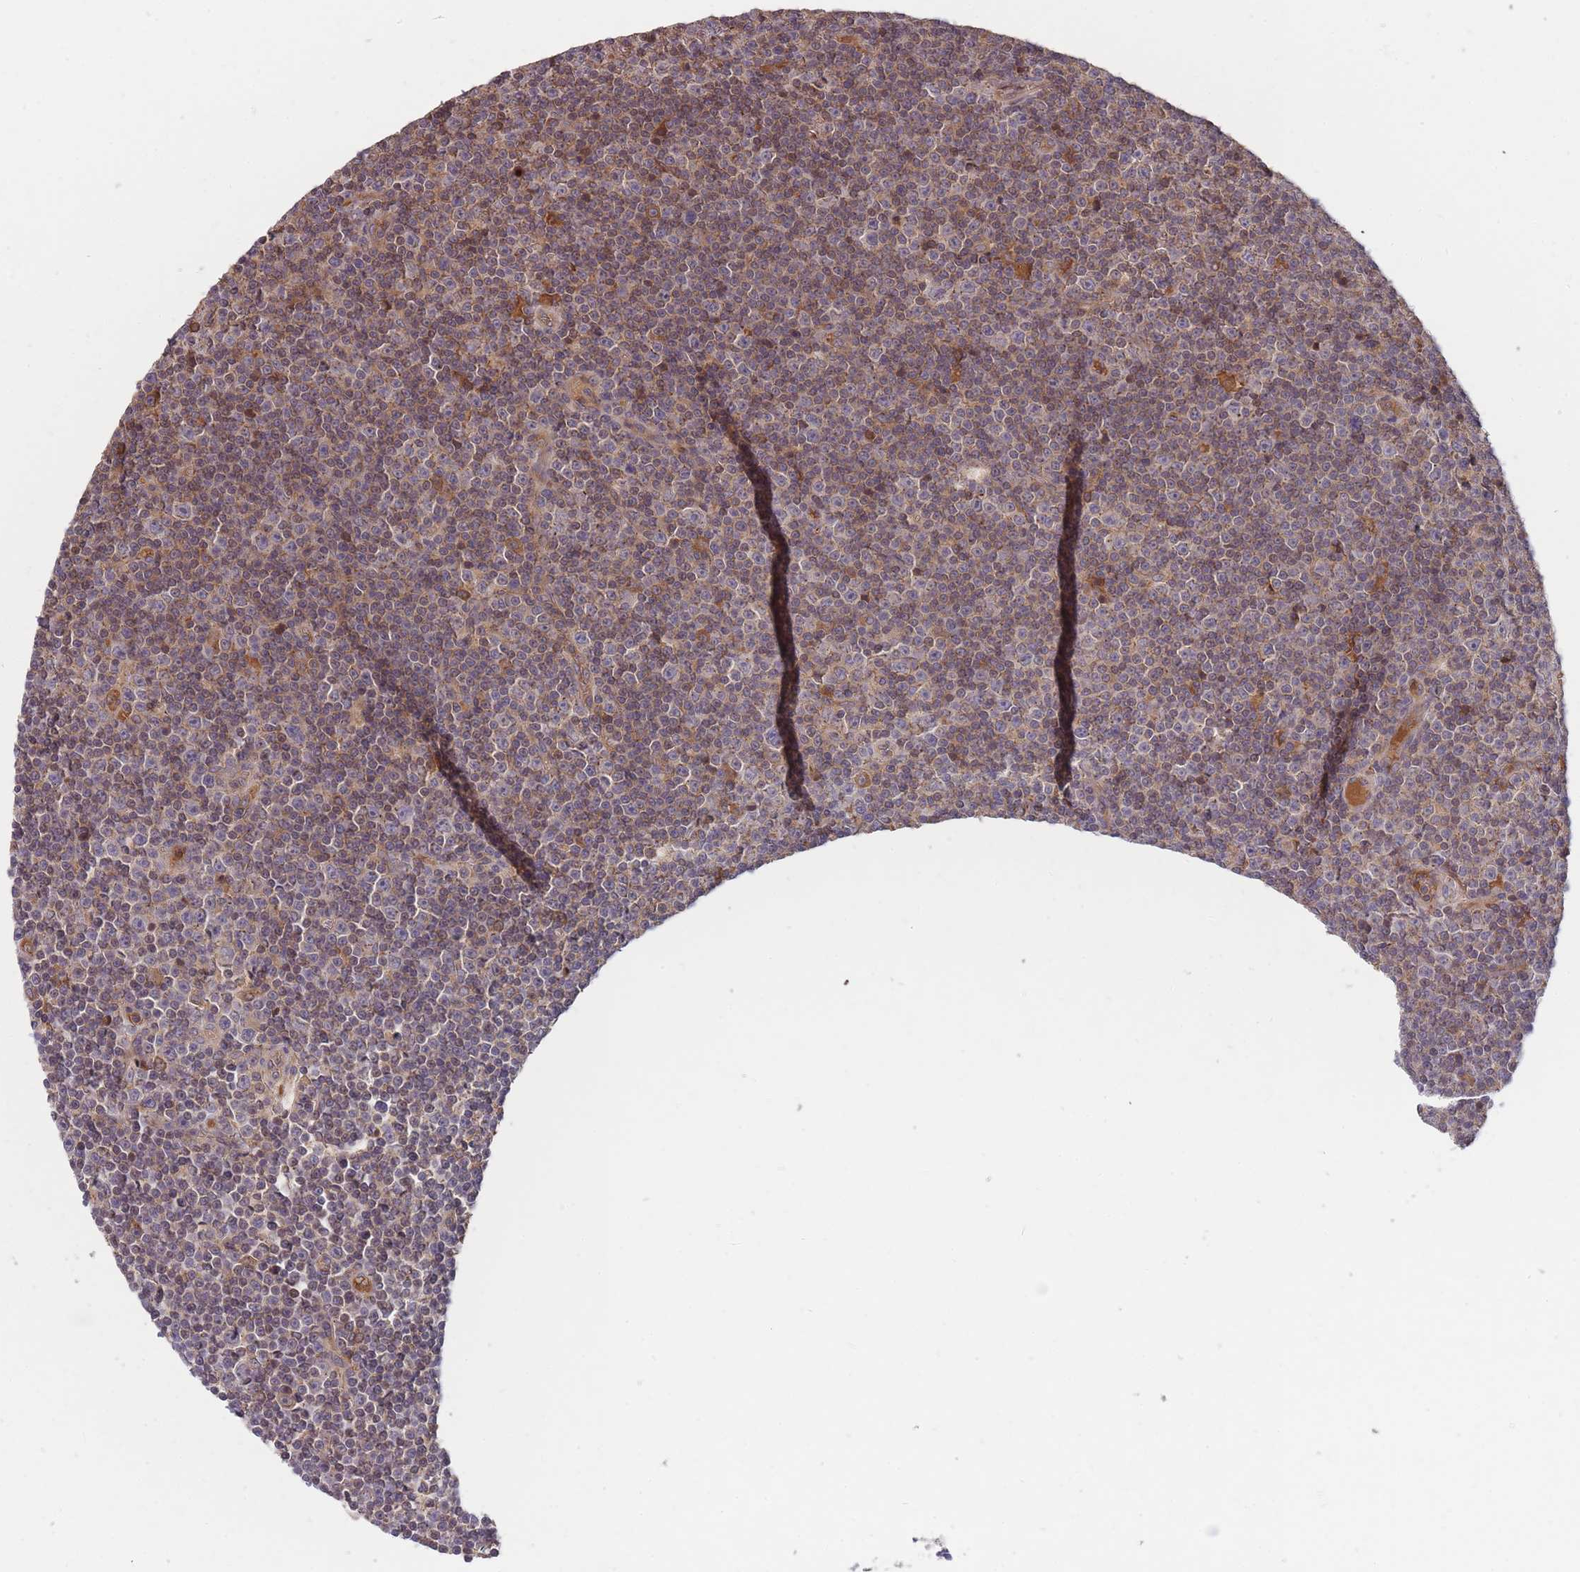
{"staining": {"intensity": "negative", "quantity": "none", "location": "none"}, "tissue": "lymphoma", "cell_type": "Tumor cells", "image_type": "cancer", "snomed": [{"axis": "morphology", "description": "Malignant lymphoma, non-Hodgkin's type, Low grade"}, {"axis": "topography", "description": "Lymph node"}], "caption": "Tumor cells are negative for brown protein staining in lymphoma. The staining is performed using DAB brown chromogen with nuclei counter-stained in using hematoxylin.", "gene": "RALGDS", "patient": {"sex": "female", "age": 67}}